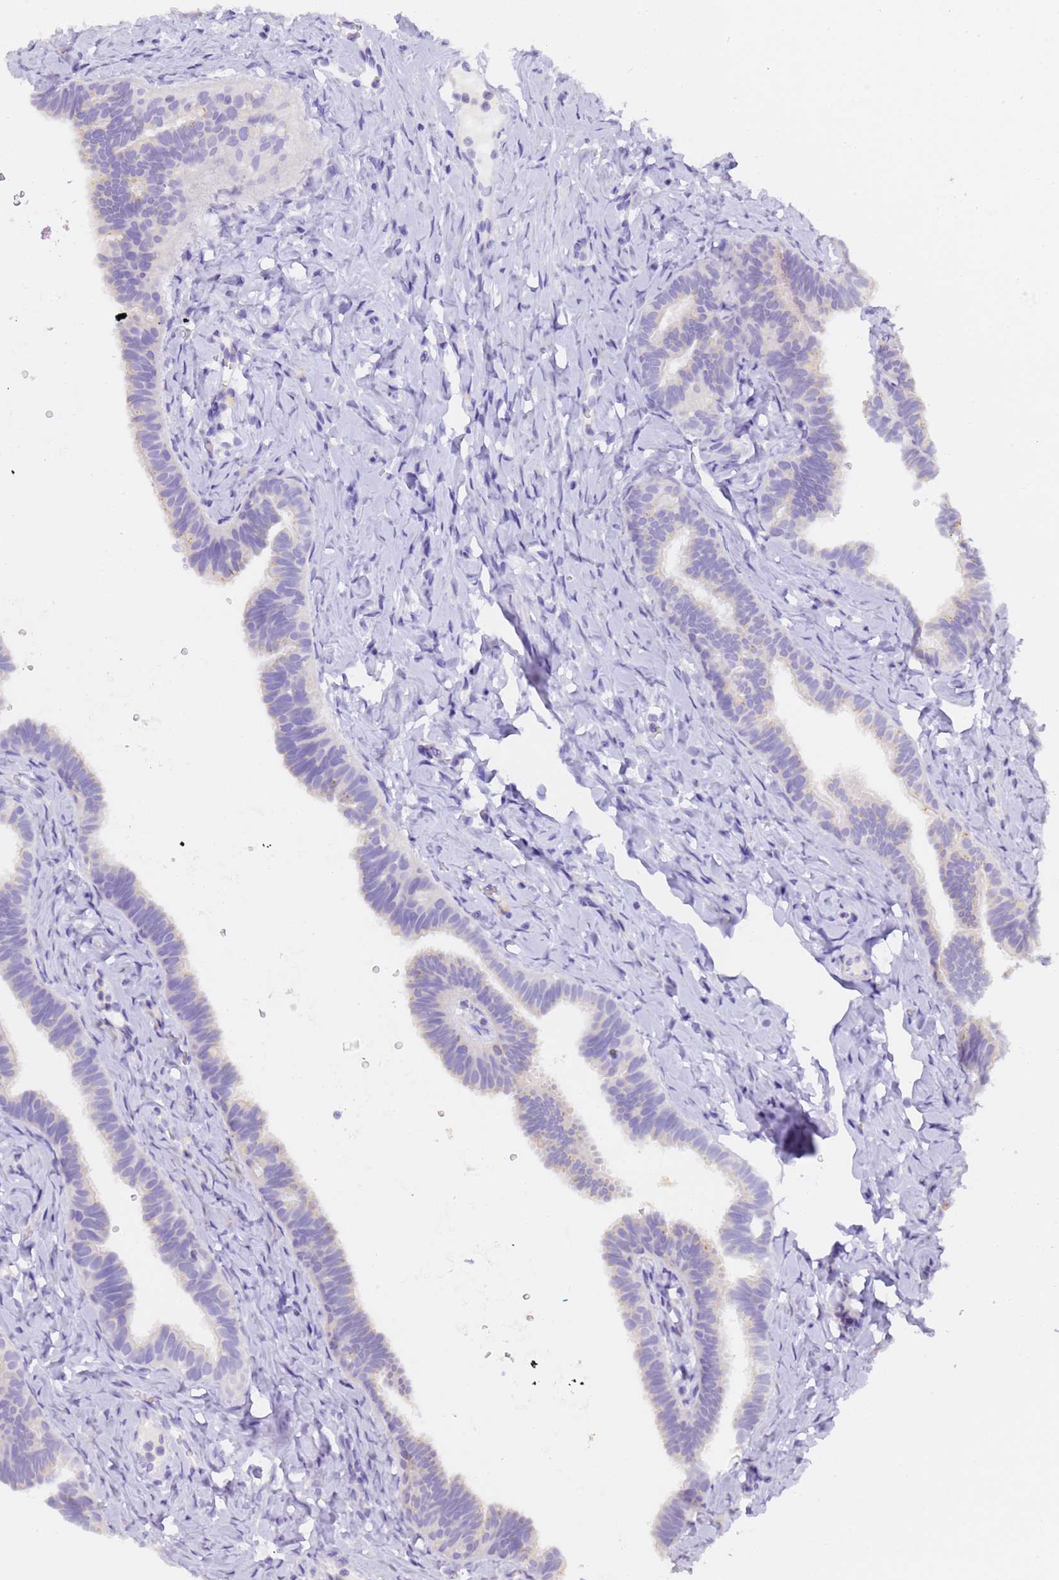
{"staining": {"intensity": "negative", "quantity": "none", "location": "none"}, "tissue": "fallopian tube", "cell_type": "Glandular cells", "image_type": "normal", "snomed": [{"axis": "morphology", "description": "Normal tissue, NOS"}, {"axis": "topography", "description": "Fallopian tube"}], "caption": "This is an immunohistochemistry (IHC) image of benign human fallopian tube. There is no positivity in glandular cells.", "gene": "GABRA1", "patient": {"sex": "female", "age": 65}}